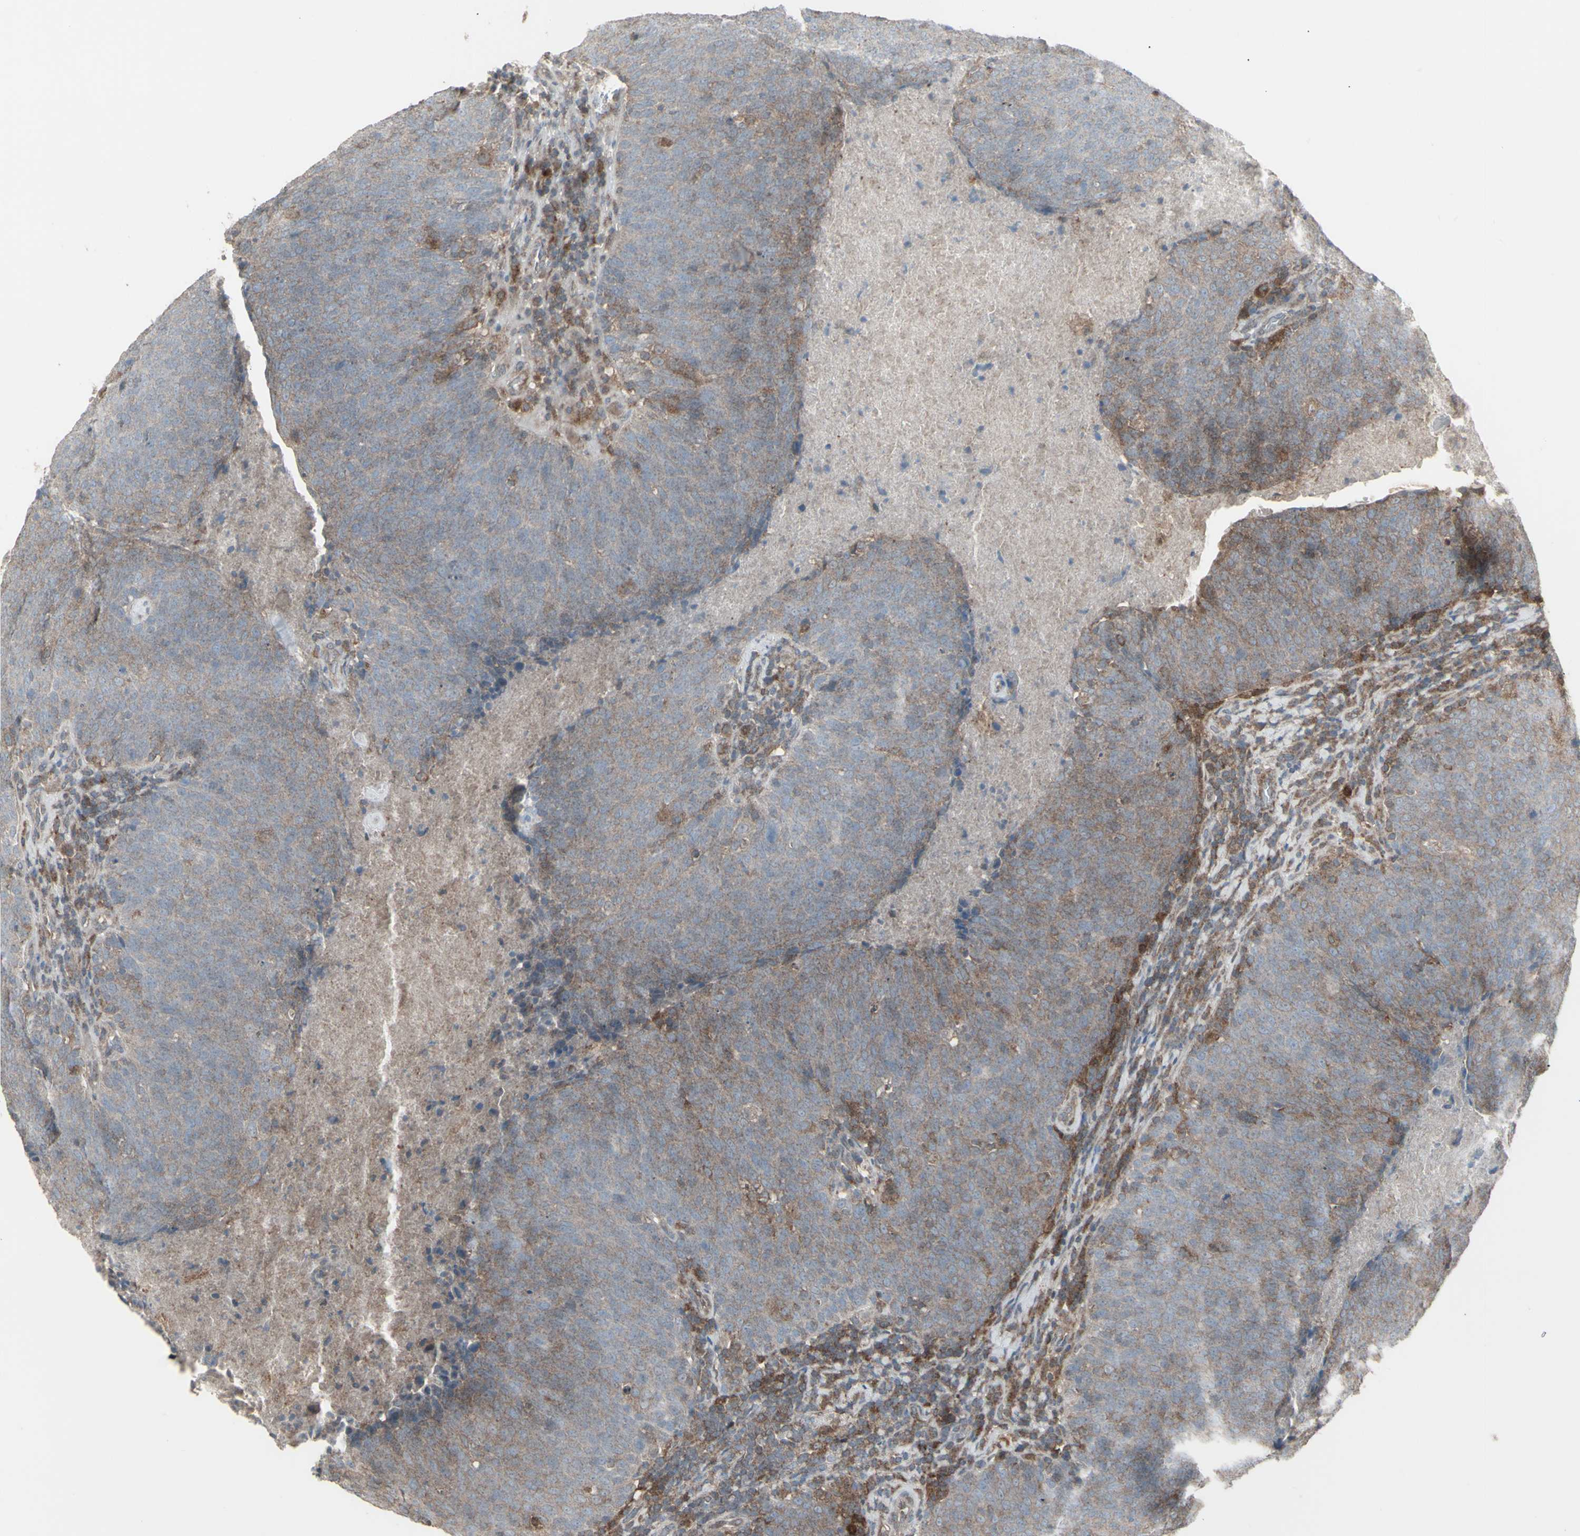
{"staining": {"intensity": "moderate", "quantity": "25%-75%", "location": "cytoplasmic/membranous"}, "tissue": "head and neck cancer", "cell_type": "Tumor cells", "image_type": "cancer", "snomed": [{"axis": "morphology", "description": "Squamous cell carcinoma, NOS"}, {"axis": "morphology", "description": "Squamous cell carcinoma, metastatic, NOS"}, {"axis": "topography", "description": "Lymph node"}, {"axis": "topography", "description": "Head-Neck"}], "caption": "The micrograph displays a brown stain indicating the presence of a protein in the cytoplasmic/membranous of tumor cells in head and neck cancer (squamous cell carcinoma).", "gene": "RNASEL", "patient": {"sex": "male", "age": 62}}